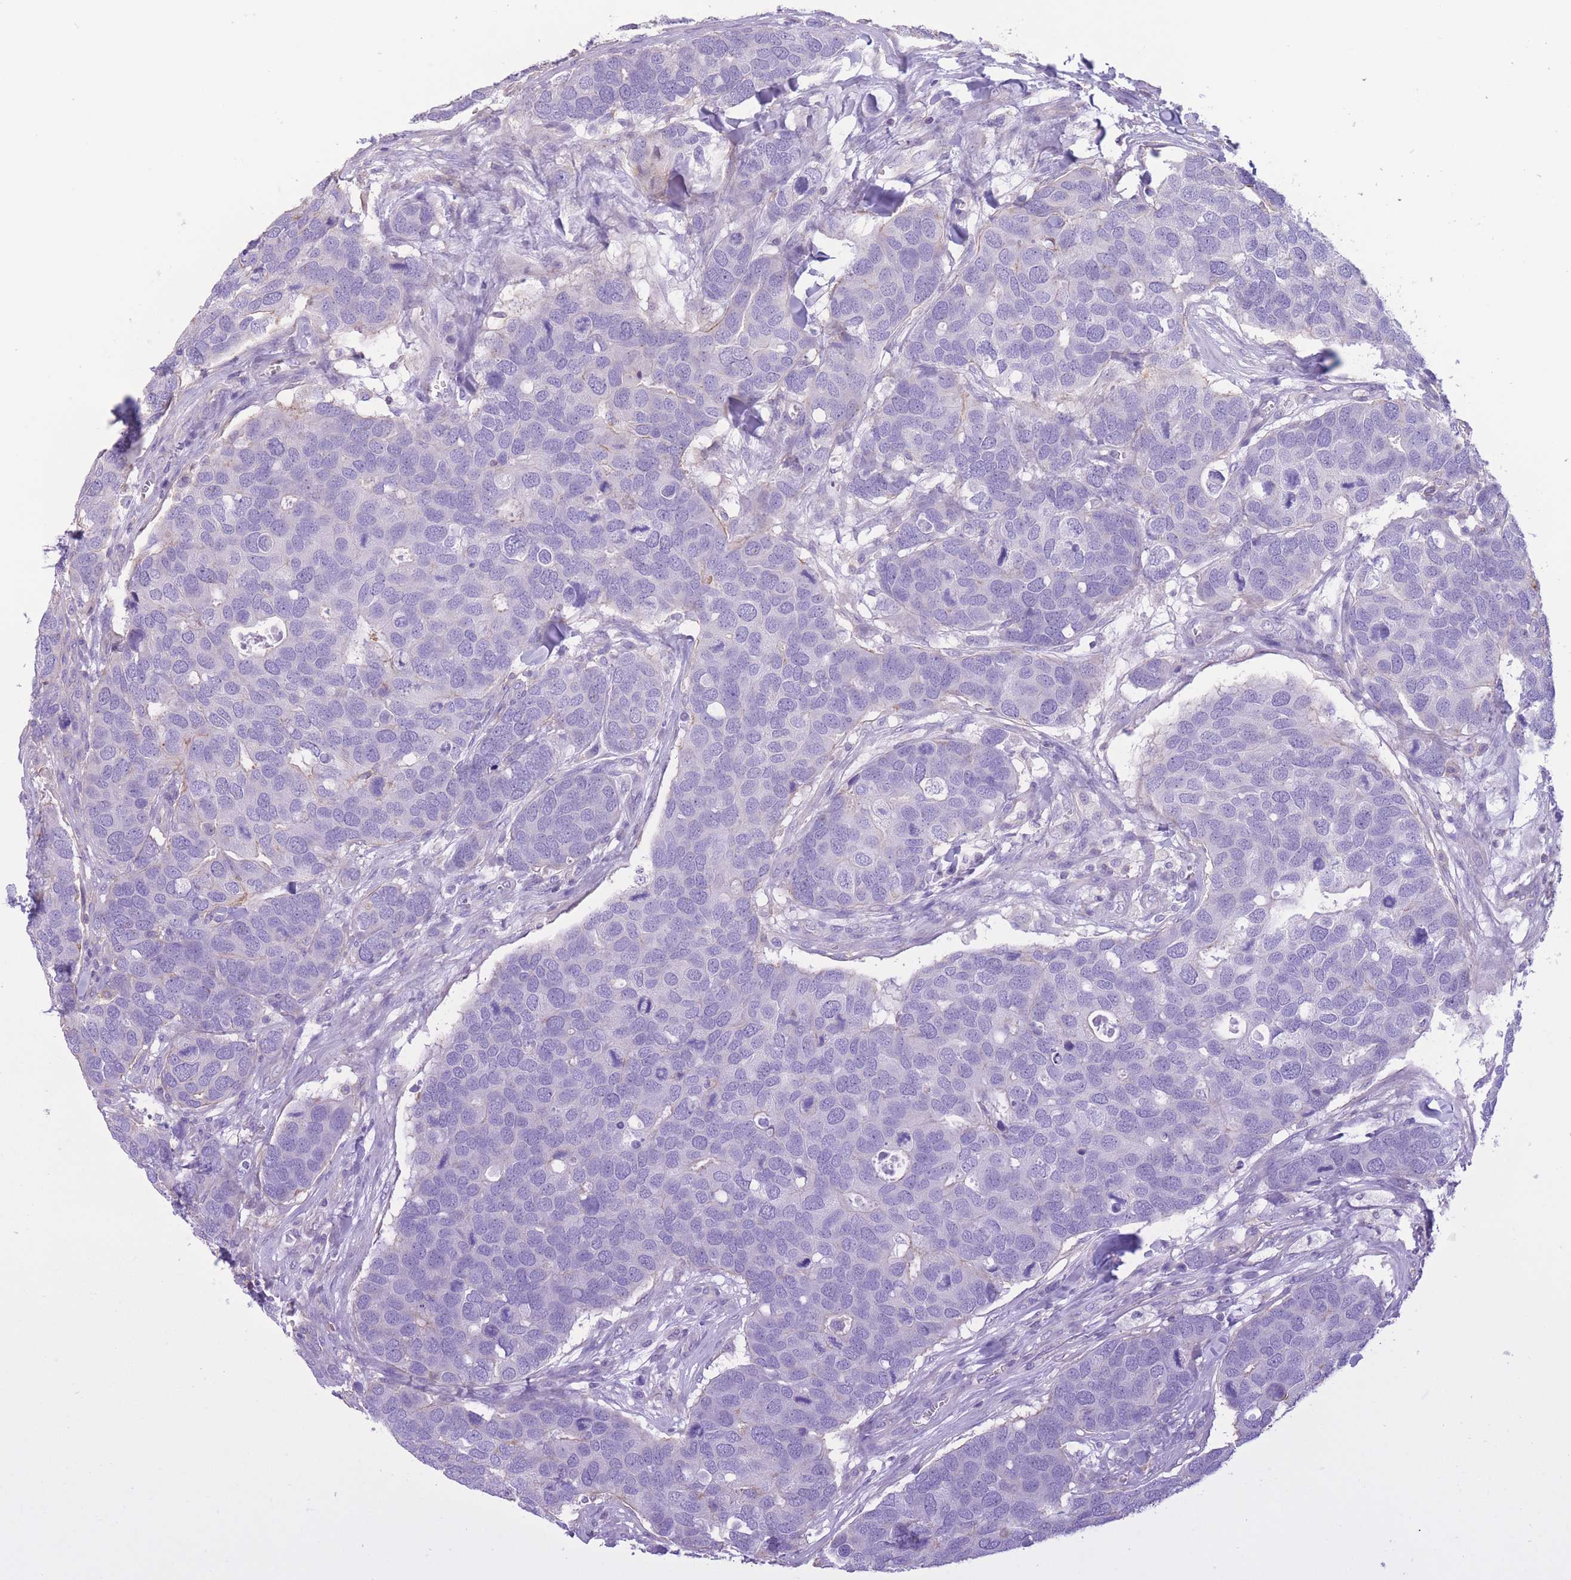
{"staining": {"intensity": "negative", "quantity": "none", "location": "none"}, "tissue": "breast cancer", "cell_type": "Tumor cells", "image_type": "cancer", "snomed": [{"axis": "morphology", "description": "Duct carcinoma"}, {"axis": "topography", "description": "Breast"}], "caption": "An immunohistochemistry (IHC) micrograph of intraductal carcinoma (breast) is shown. There is no staining in tumor cells of intraductal carcinoma (breast).", "gene": "PDHA1", "patient": {"sex": "female", "age": 83}}